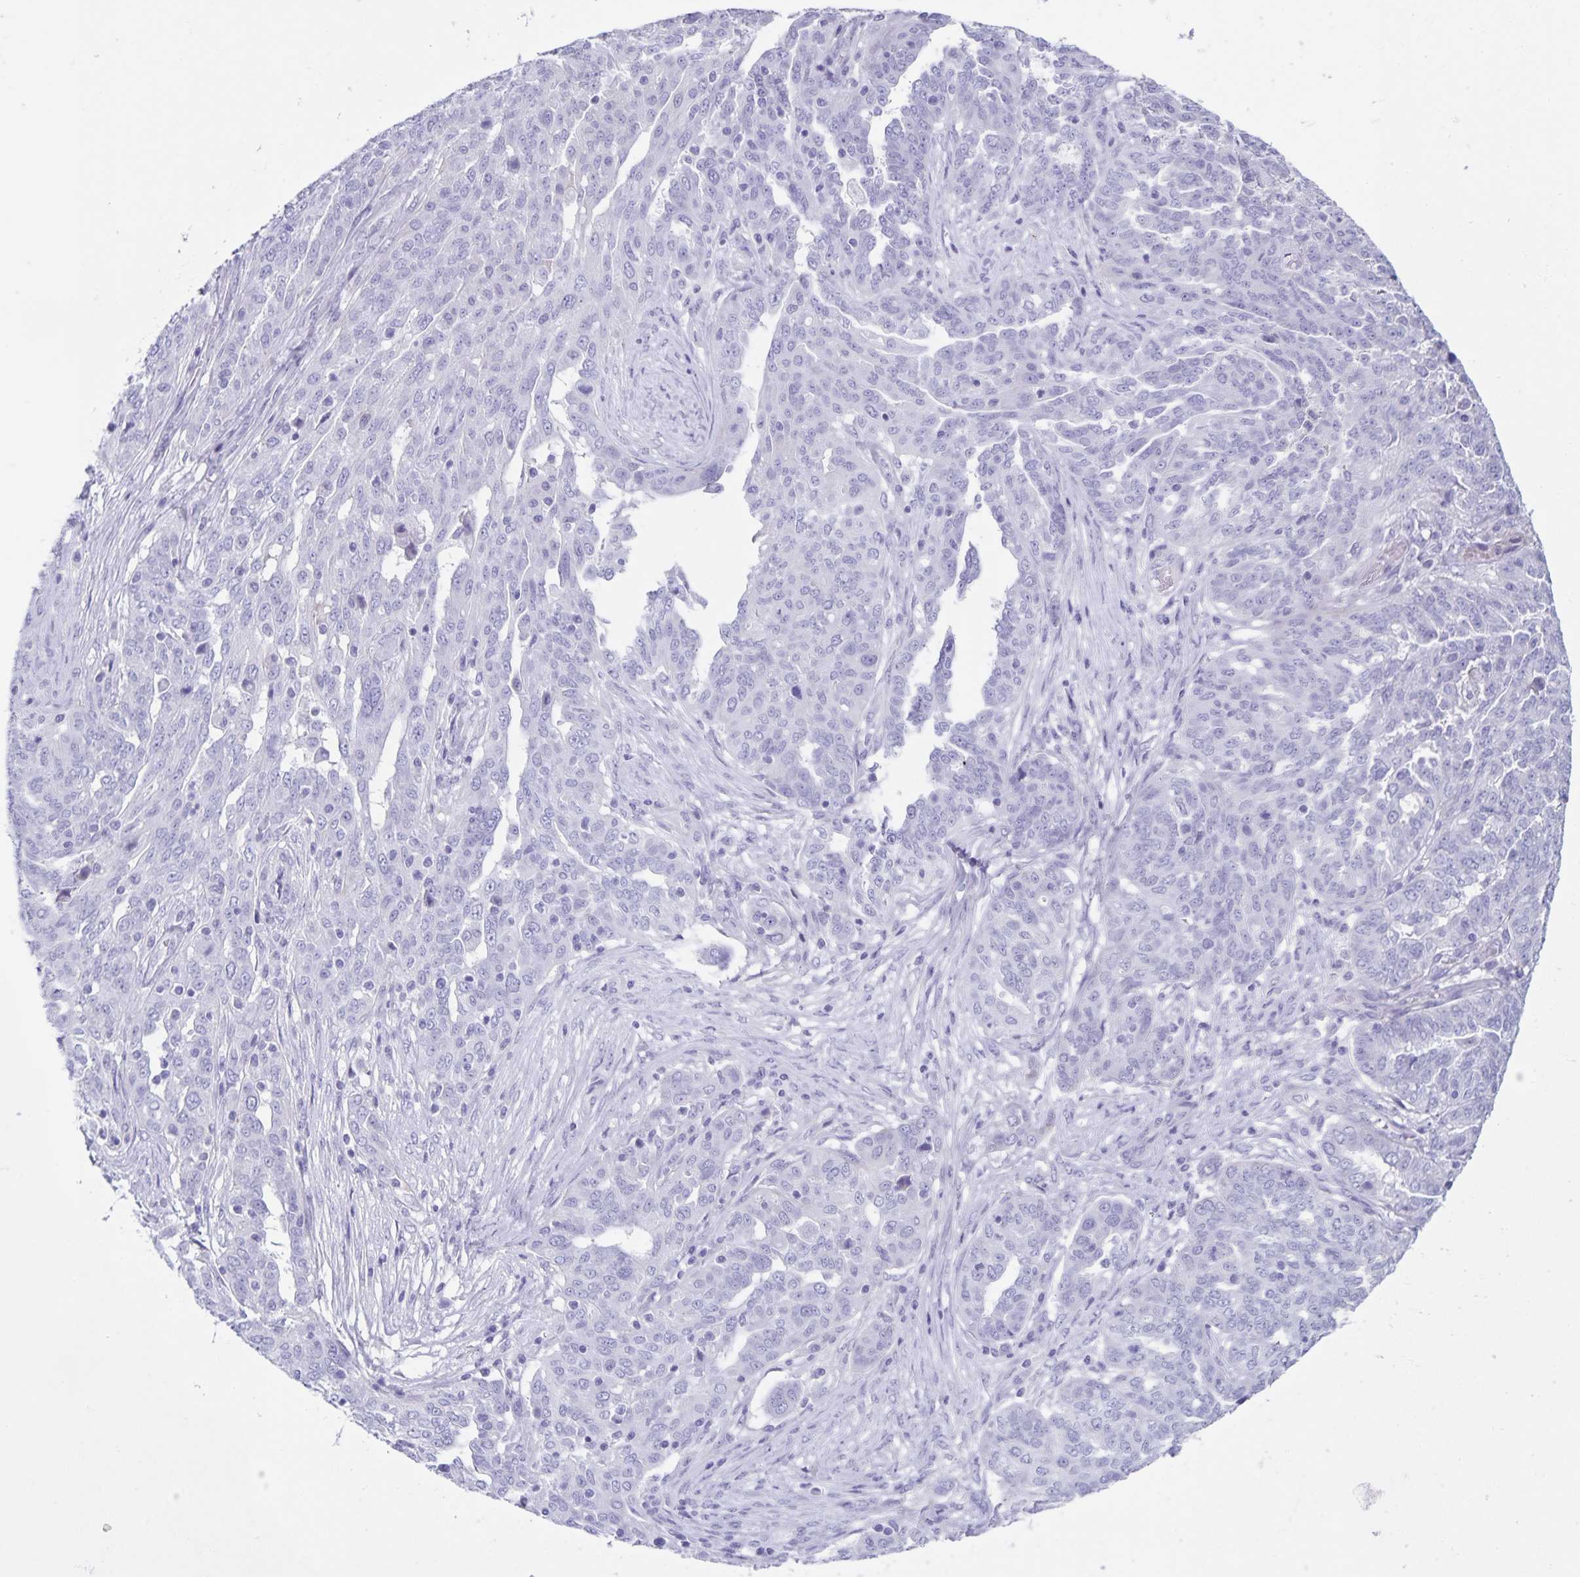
{"staining": {"intensity": "negative", "quantity": "none", "location": "none"}, "tissue": "ovarian cancer", "cell_type": "Tumor cells", "image_type": "cancer", "snomed": [{"axis": "morphology", "description": "Cystadenocarcinoma, serous, NOS"}, {"axis": "topography", "description": "Ovary"}], "caption": "Human ovarian cancer stained for a protein using immunohistochemistry demonstrates no staining in tumor cells.", "gene": "C11orf42", "patient": {"sex": "female", "age": 67}}